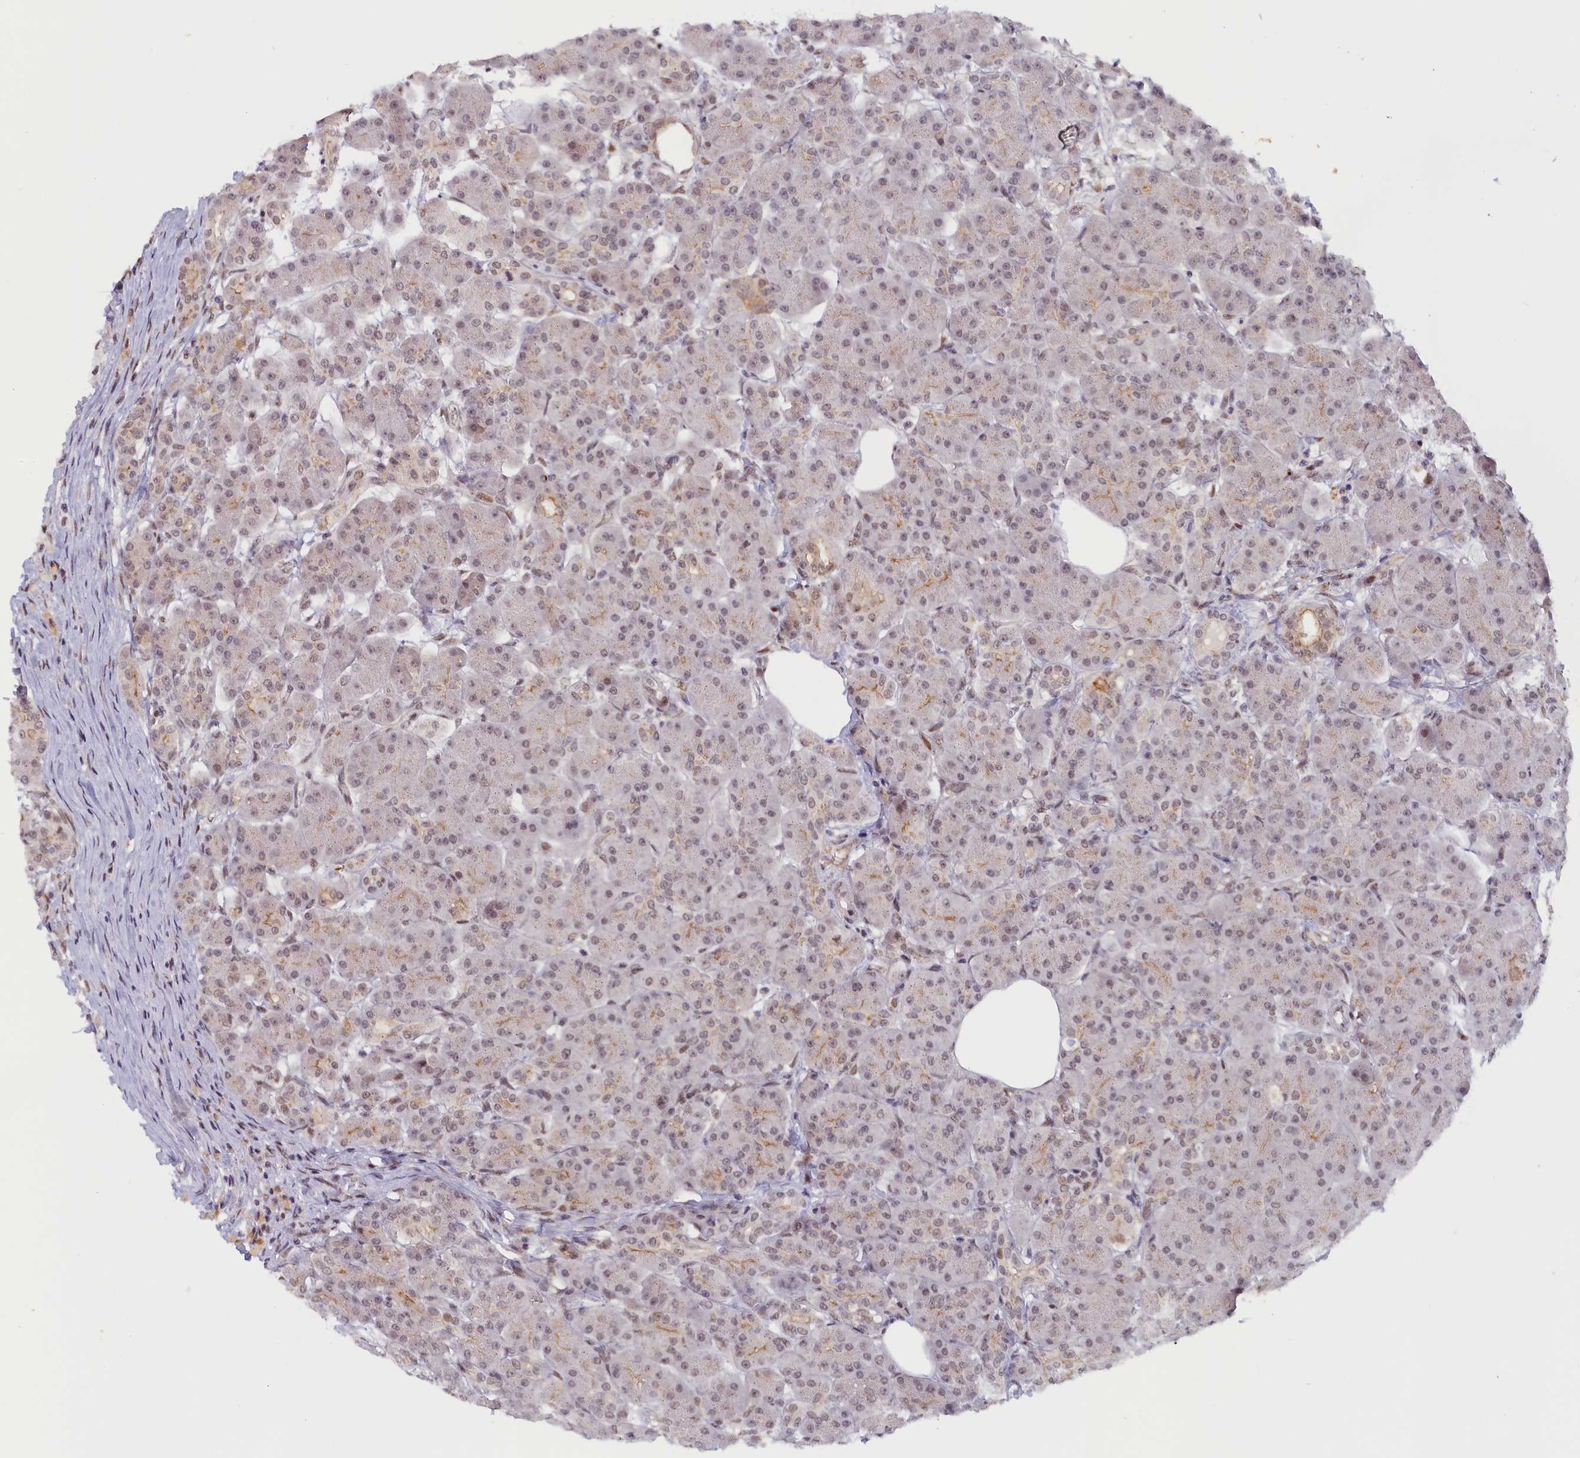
{"staining": {"intensity": "moderate", "quantity": "<25%", "location": "cytoplasmic/membranous"}, "tissue": "pancreas", "cell_type": "Exocrine glandular cells", "image_type": "normal", "snomed": [{"axis": "morphology", "description": "Normal tissue, NOS"}, {"axis": "topography", "description": "Pancreas"}], "caption": "Immunohistochemical staining of unremarkable pancreas demonstrates moderate cytoplasmic/membranous protein positivity in about <25% of exocrine glandular cells.", "gene": "SEC31B", "patient": {"sex": "male", "age": 63}}